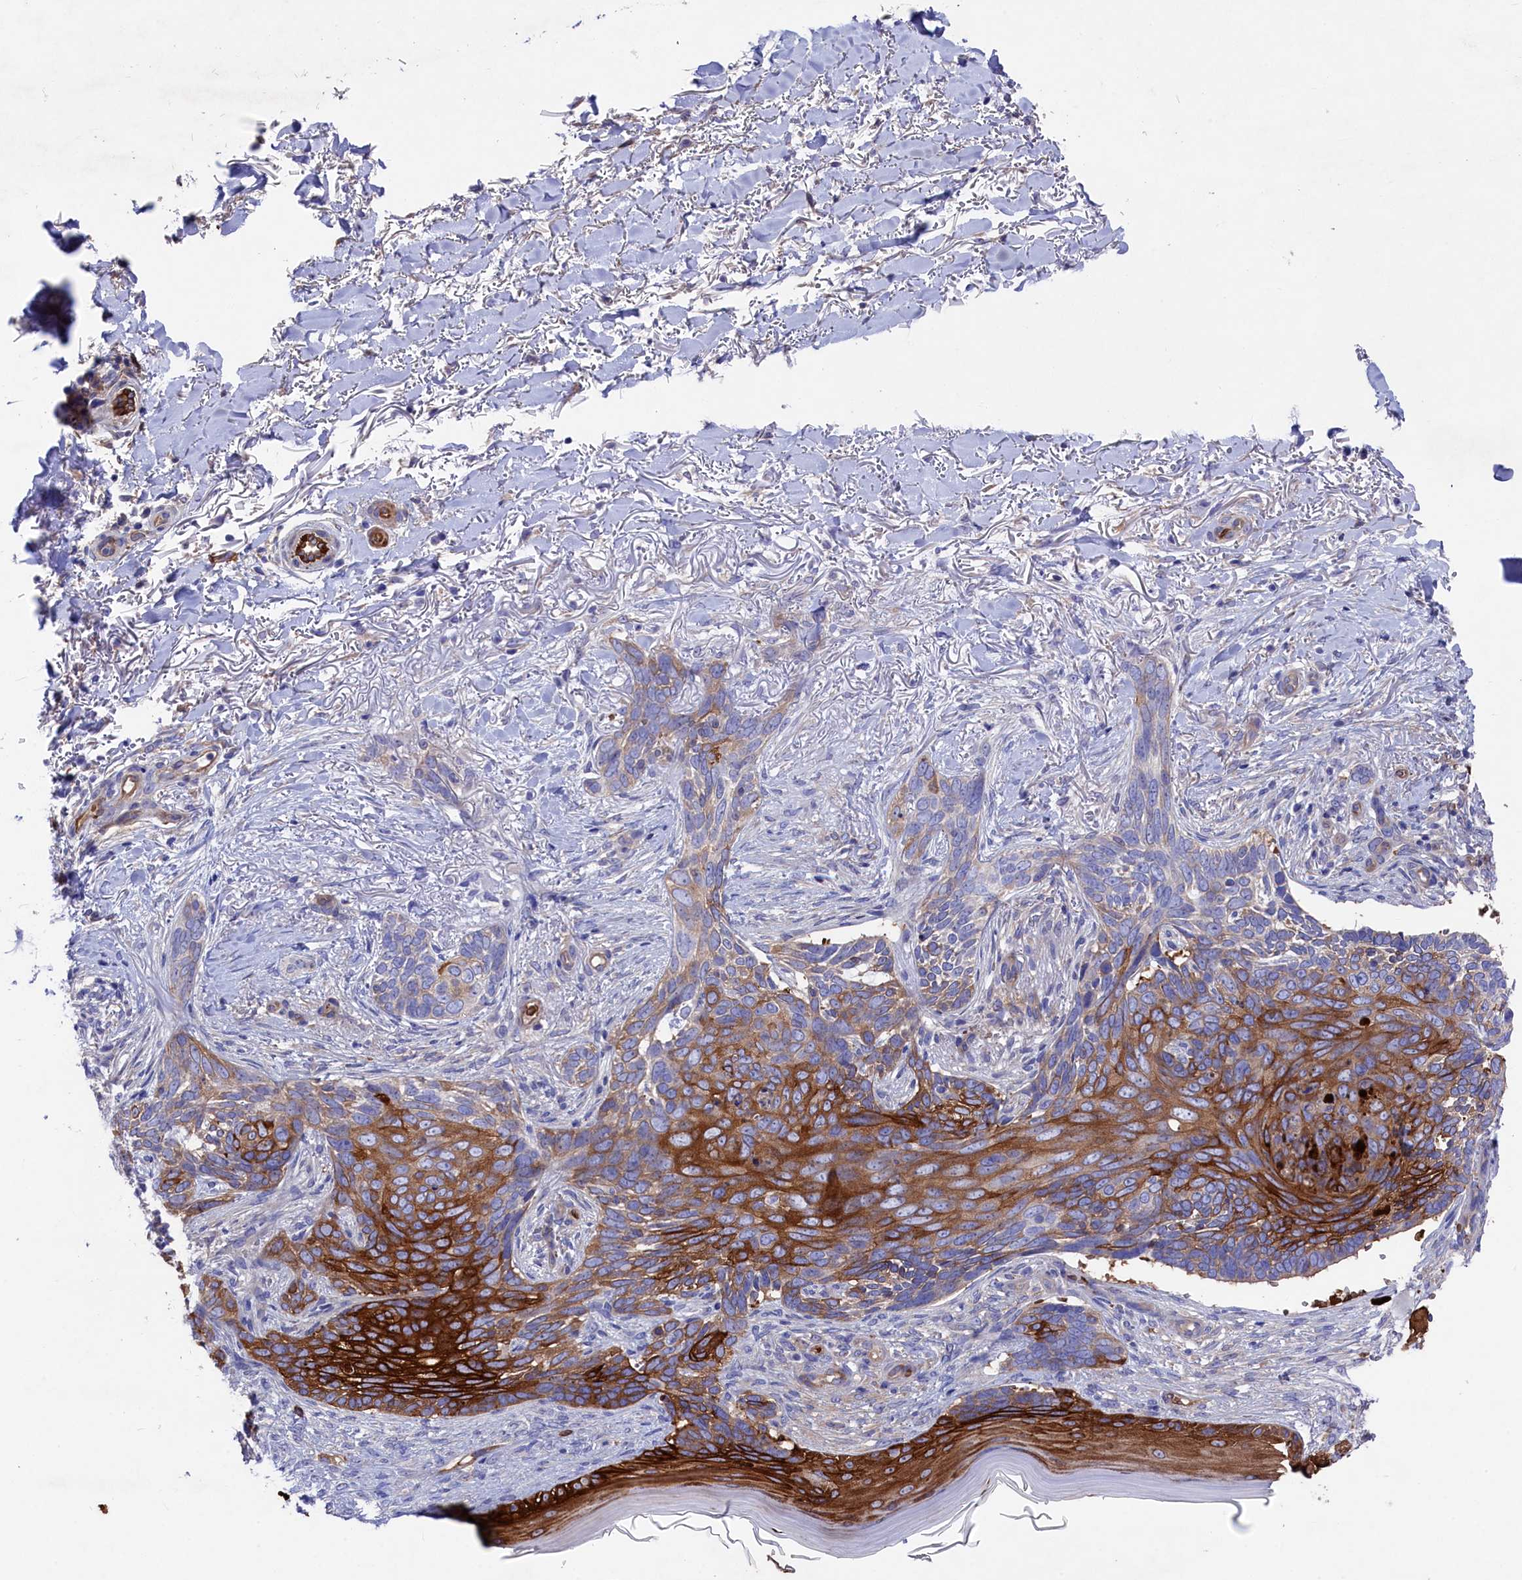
{"staining": {"intensity": "strong", "quantity": "25%-75%", "location": "cytoplasmic/membranous"}, "tissue": "skin cancer", "cell_type": "Tumor cells", "image_type": "cancer", "snomed": [{"axis": "morphology", "description": "Normal tissue, NOS"}, {"axis": "morphology", "description": "Basal cell carcinoma"}, {"axis": "topography", "description": "Skin"}], "caption": "Immunohistochemistry (DAB) staining of human basal cell carcinoma (skin) displays strong cytoplasmic/membranous protein staining in about 25%-75% of tumor cells. (DAB = brown stain, brightfield microscopy at high magnification).", "gene": "LHFPL4", "patient": {"sex": "female", "age": 67}}